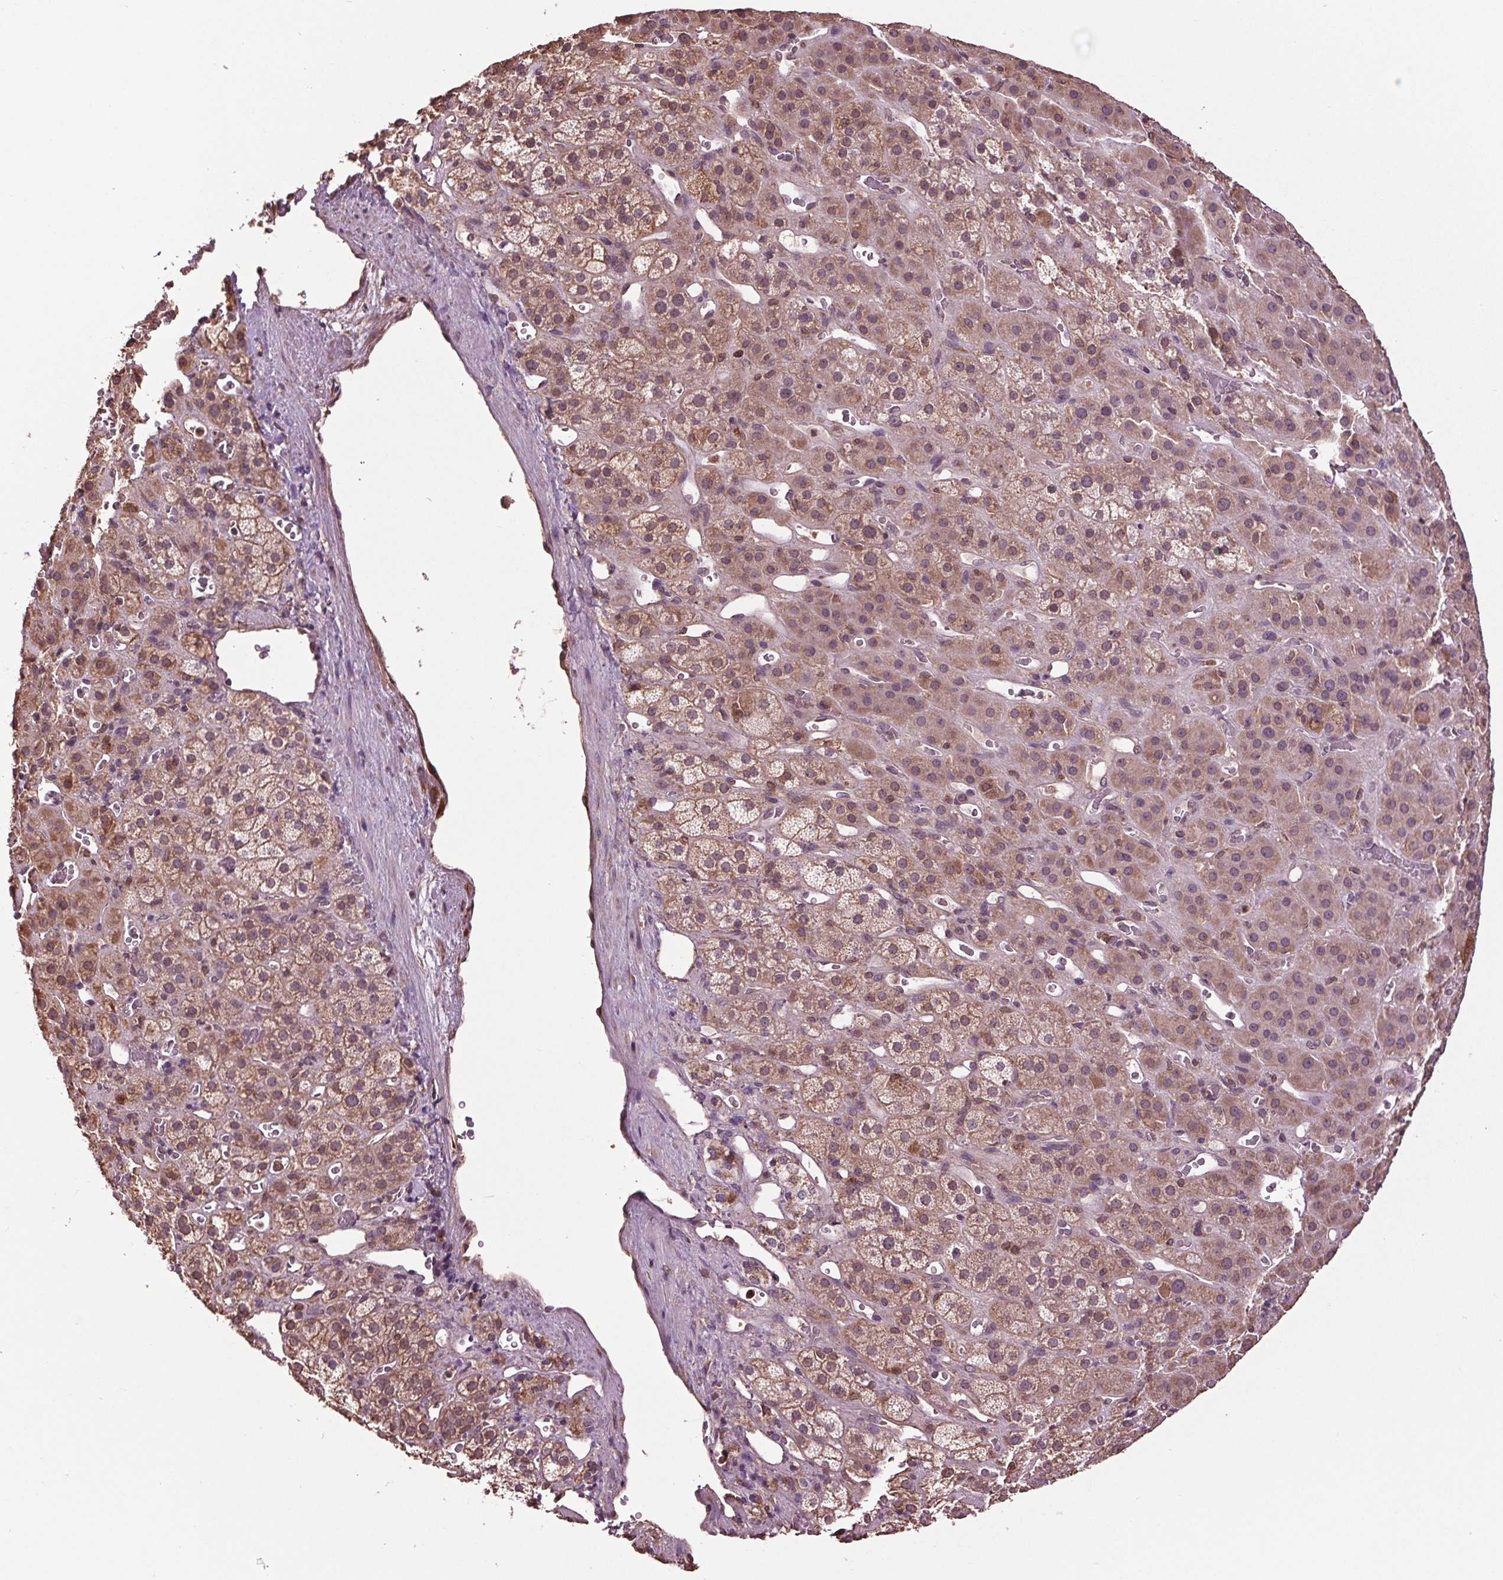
{"staining": {"intensity": "moderate", "quantity": "25%-75%", "location": "cytoplasmic/membranous"}, "tissue": "adrenal gland", "cell_type": "Glandular cells", "image_type": "normal", "snomed": [{"axis": "morphology", "description": "Normal tissue, NOS"}, {"axis": "topography", "description": "Adrenal gland"}], "caption": "Immunohistochemistry (IHC) (DAB) staining of normal human adrenal gland shows moderate cytoplasmic/membranous protein staining in about 25%-75% of glandular cells.", "gene": "RNPEP", "patient": {"sex": "male", "age": 57}}